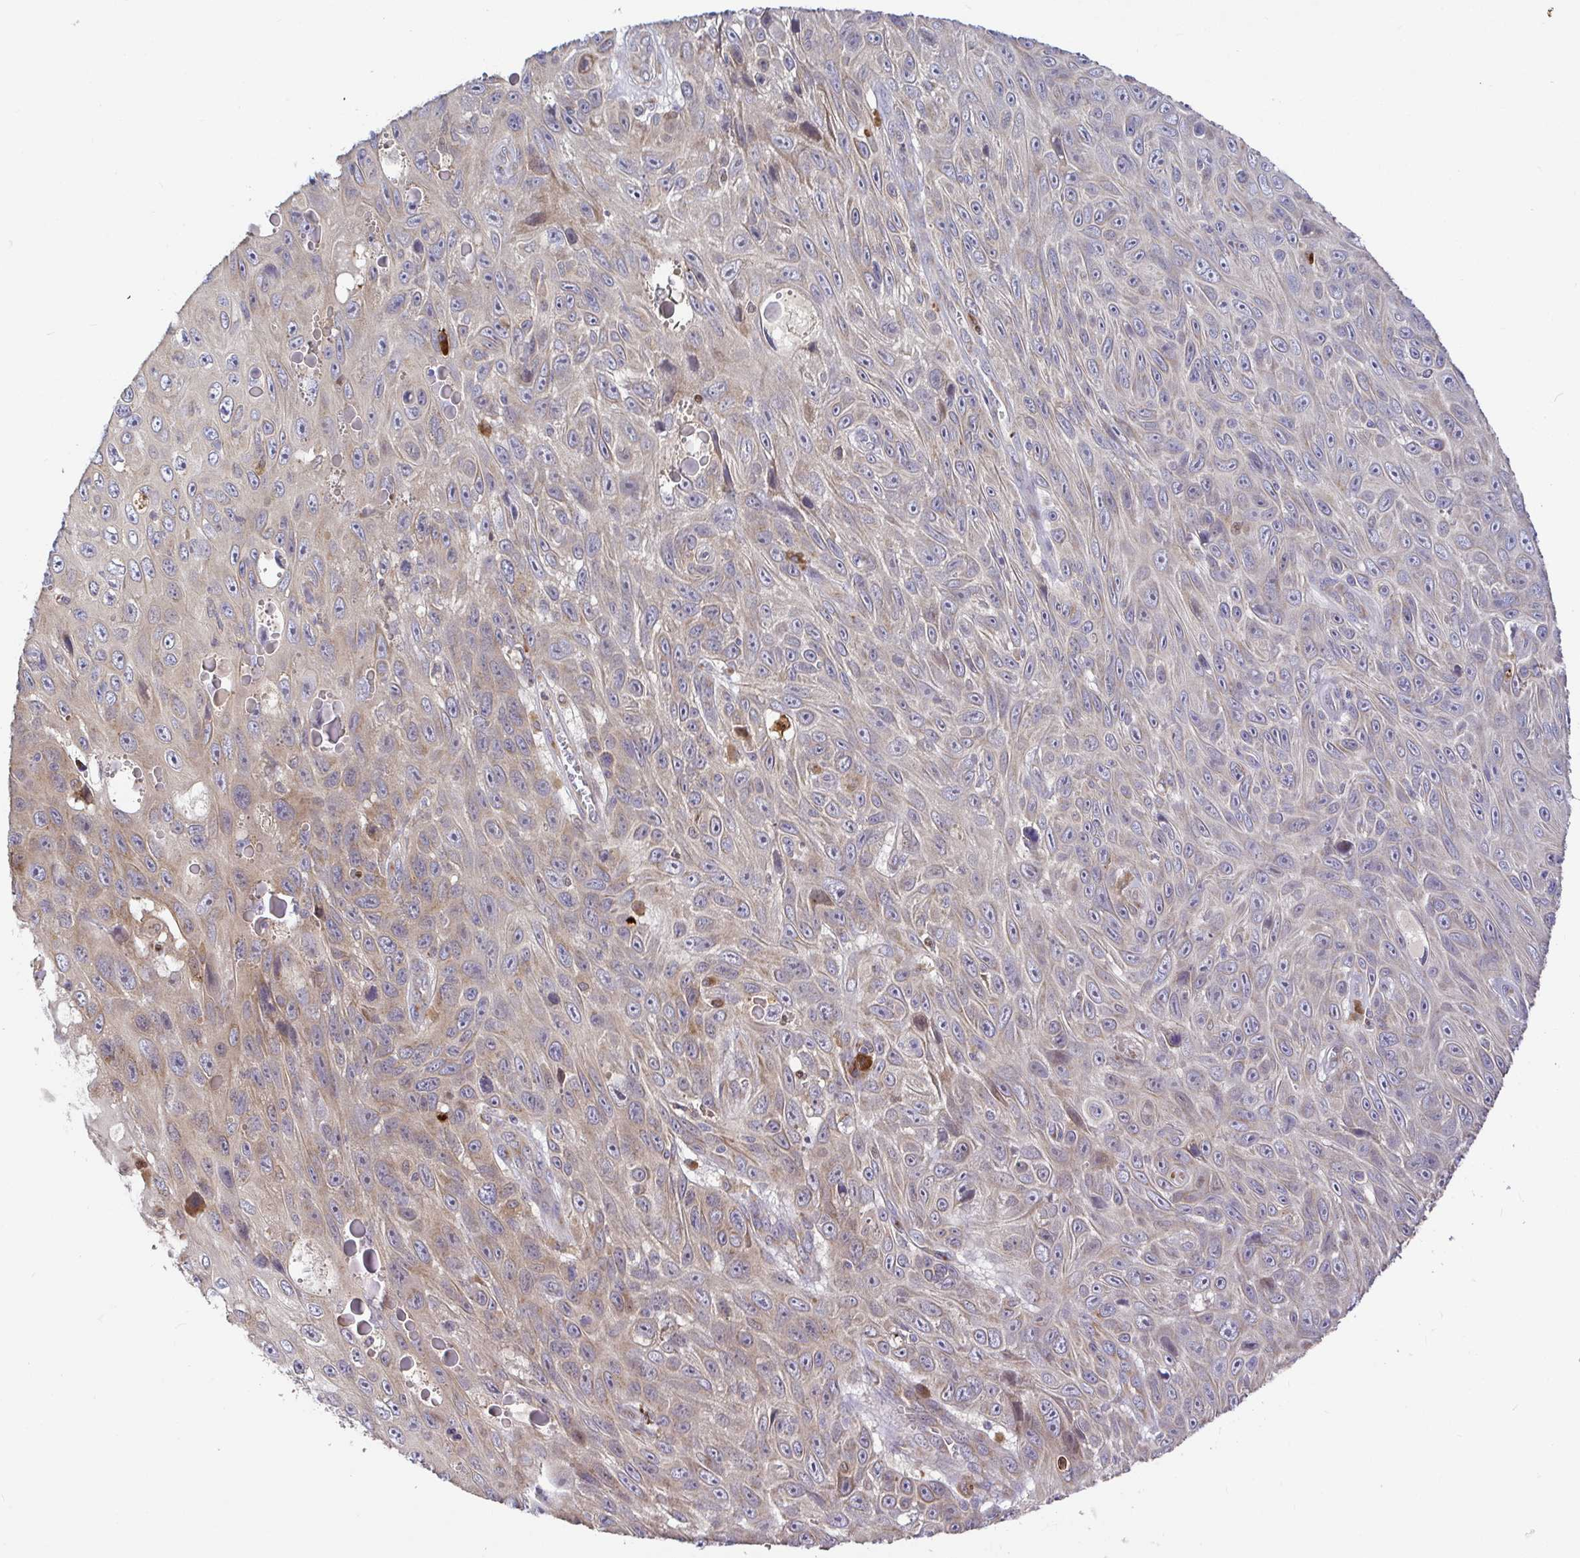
{"staining": {"intensity": "weak", "quantity": "<25%", "location": "cytoplasmic/membranous"}, "tissue": "skin cancer", "cell_type": "Tumor cells", "image_type": "cancer", "snomed": [{"axis": "morphology", "description": "Squamous cell carcinoma, NOS"}, {"axis": "topography", "description": "Skin"}], "caption": "Image shows no protein staining in tumor cells of skin cancer (squamous cell carcinoma) tissue.", "gene": "ELP1", "patient": {"sex": "male", "age": 82}}